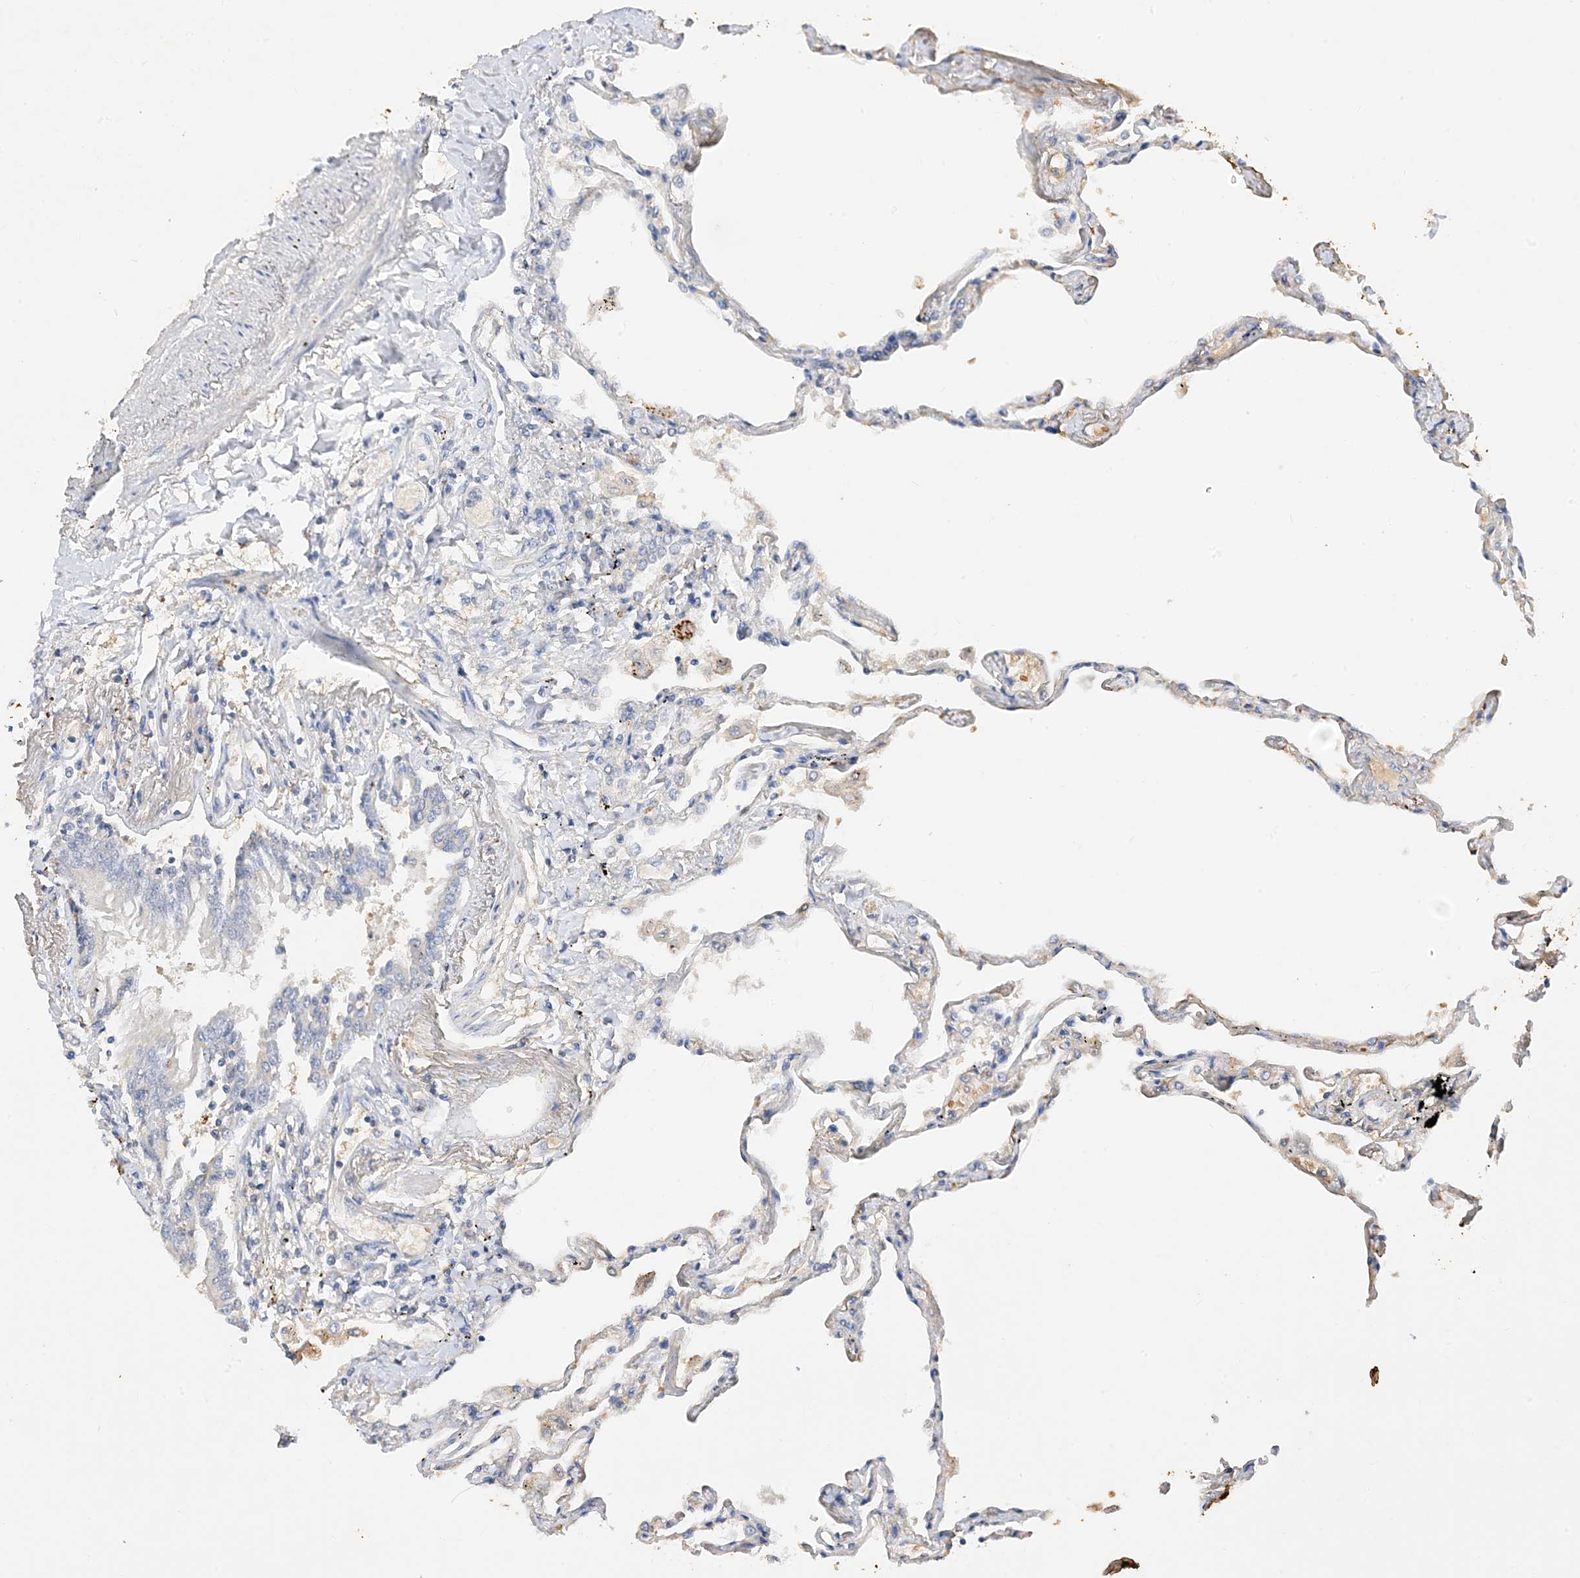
{"staining": {"intensity": "negative", "quantity": "none", "location": "none"}, "tissue": "lung", "cell_type": "Alveolar cells", "image_type": "normal", "snomed": [{"axis": "morphology", "description": "Normal tissue, NOS"}, {"axis": "topography", "description": "Lung"}], "caption": "An immunohistochemistry (IHC) image of unremarkable lung is shown. There is no staining in alveolar cells of lung. The staining was performed using DAB (3,3'-diaminobenzidine) to visualize the protein expression in brown, while the nuclei were stained in blue with hematoxylin (Magnification: 20x).", "gene": "ARV1", "patient": {"sex": "female", "age": 67}}